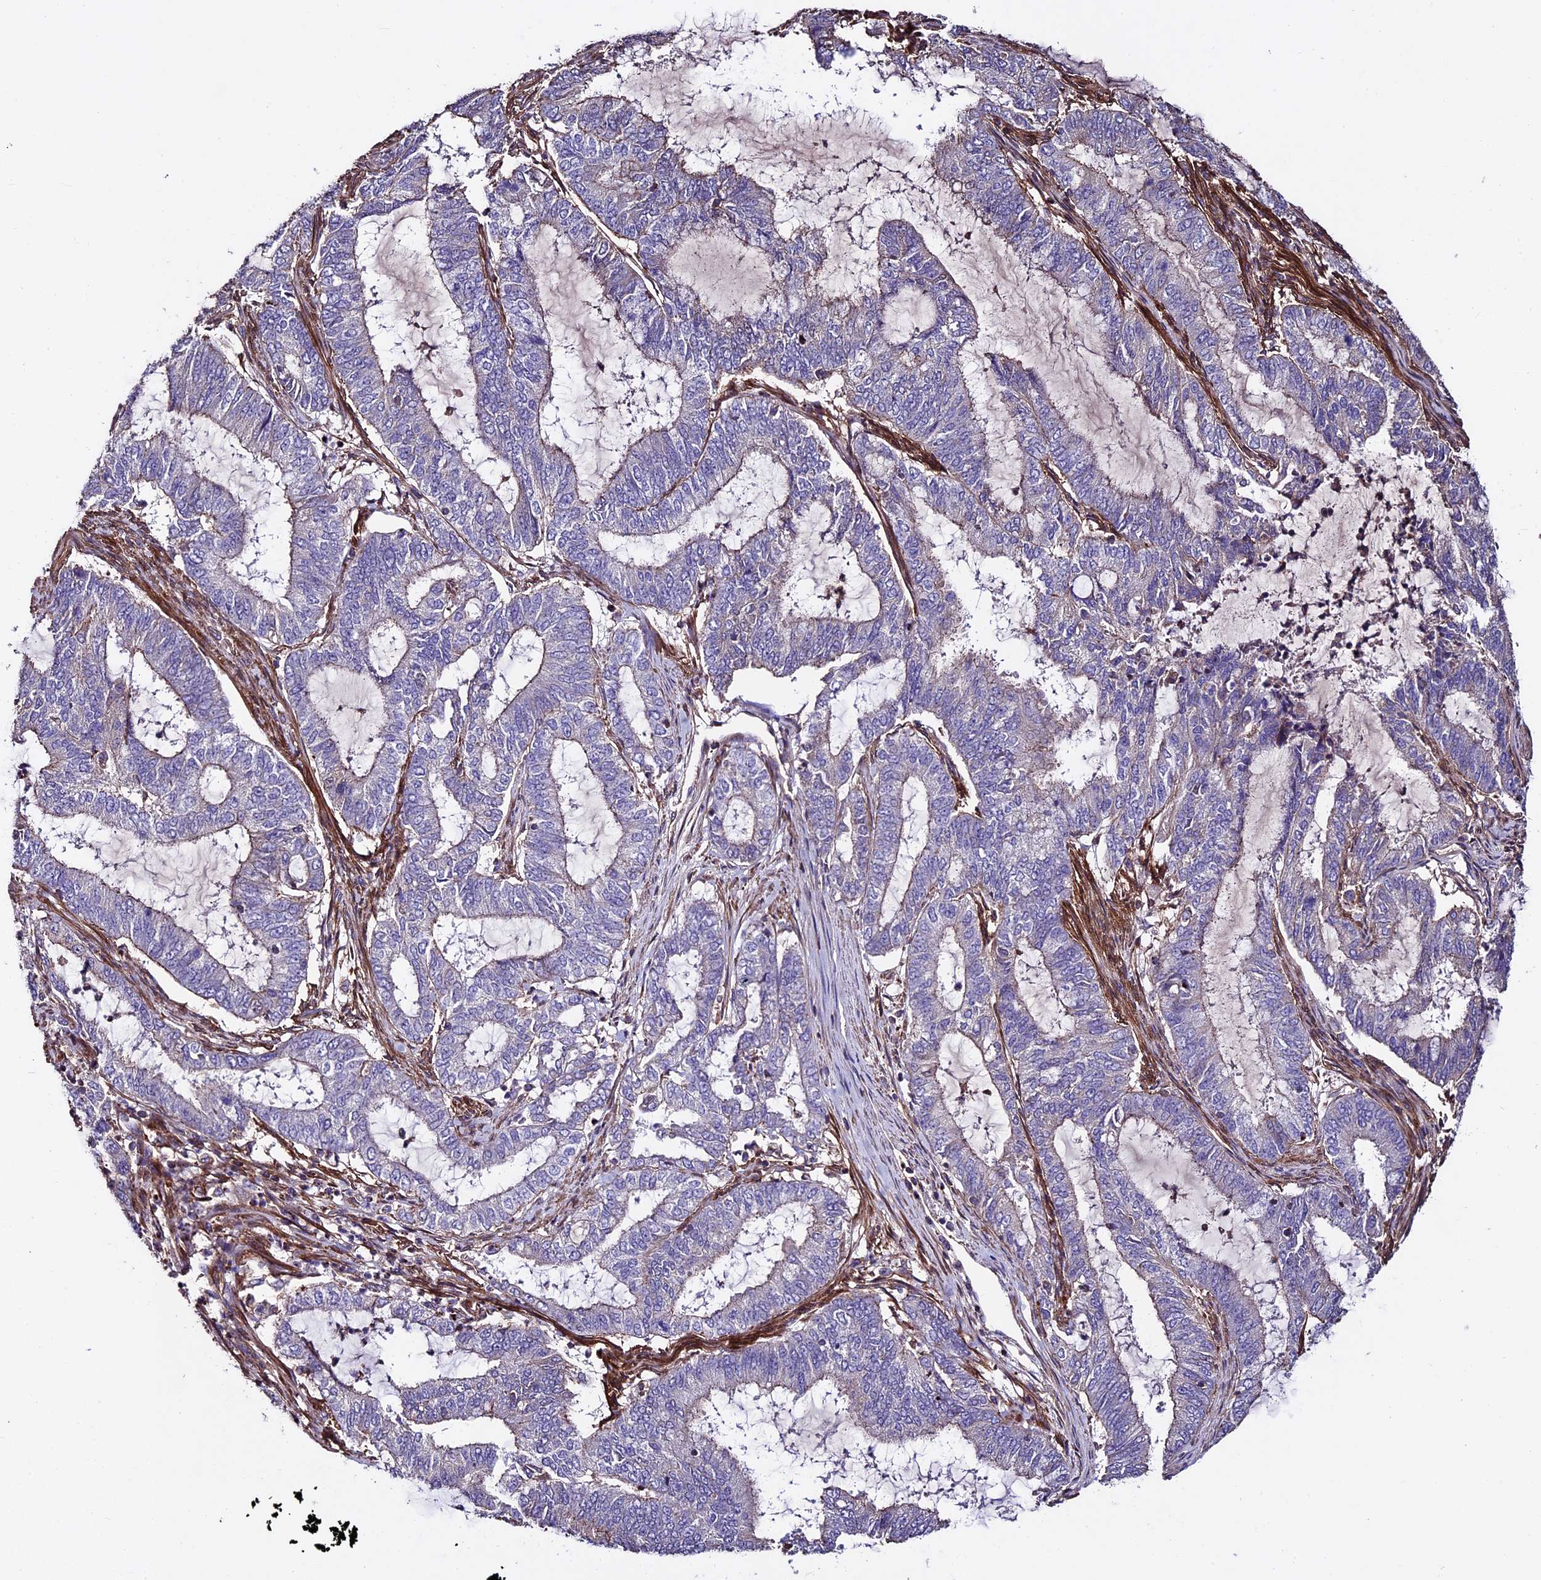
{"staining": {"intensity": "negative", "quantity": "none", "location": "none"}, "tissue": "endometrial cancer", "cell_type": "Tumor cells", "image_type": "cancer", "snomed": [{"axis": "morphology", "description": "Adenocarcinoma, NOS"}, {"axis": "topography", "description": "Endometrium"}], "caption": "Immunohistochemistry of endometrial cancer displays no positivity in tumor cells.", "gene": "EVA1B", "patient": {"sex": "female", "age": 51}}